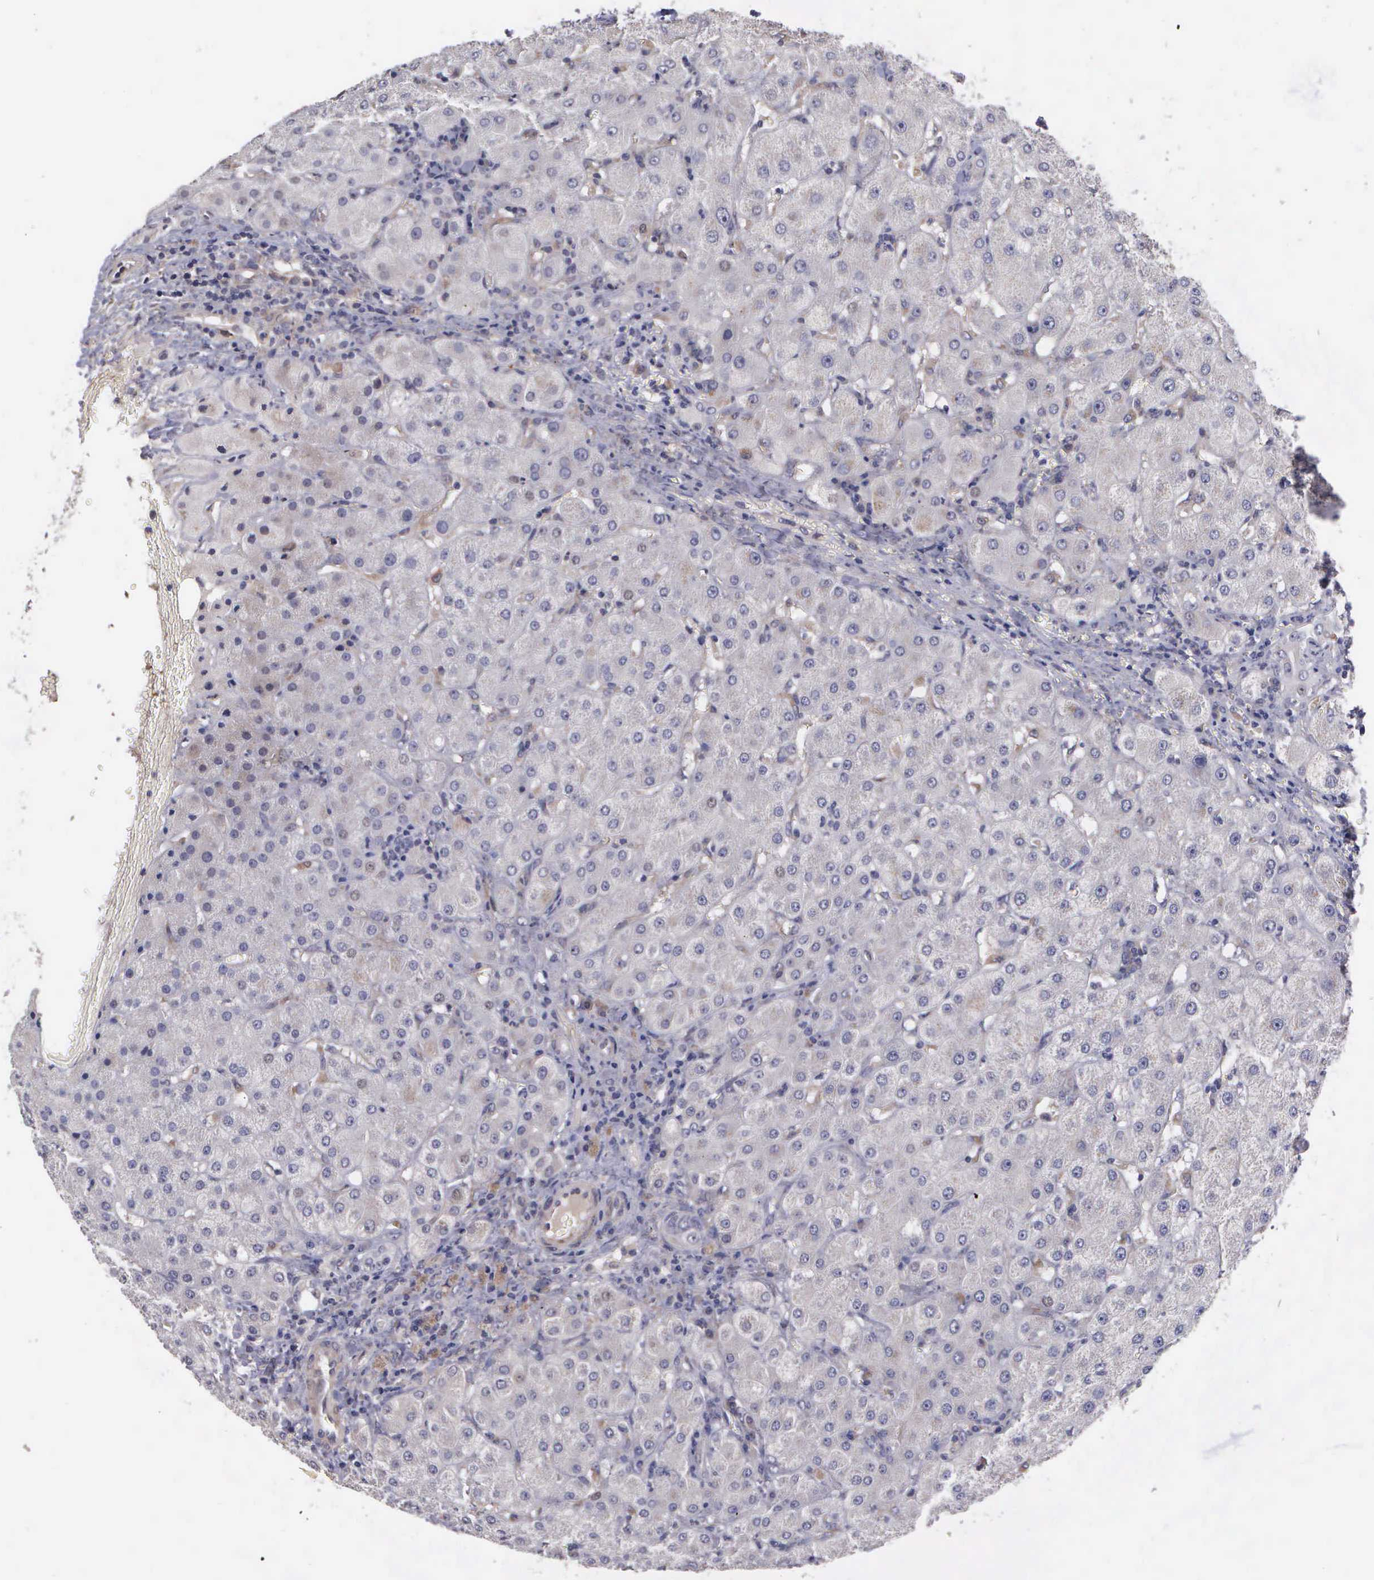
{"staining": {"intensity": "negative", "quantity": "none", "location": "none"}, "tissue": "liver", "cell_type": "Cholangiocytes", "image_type": "normal", "snomed": [{"axis": "morphology", "description": "Normal tissue, NOS"}, {"axis": "topography", "description": "Liver"}], "caption": "Immunohistochemistry of normal liver demonstrates no expression in cholangiocytes.", "gene": "RTL10", "patient": {"sex": "female", "age": 79}}